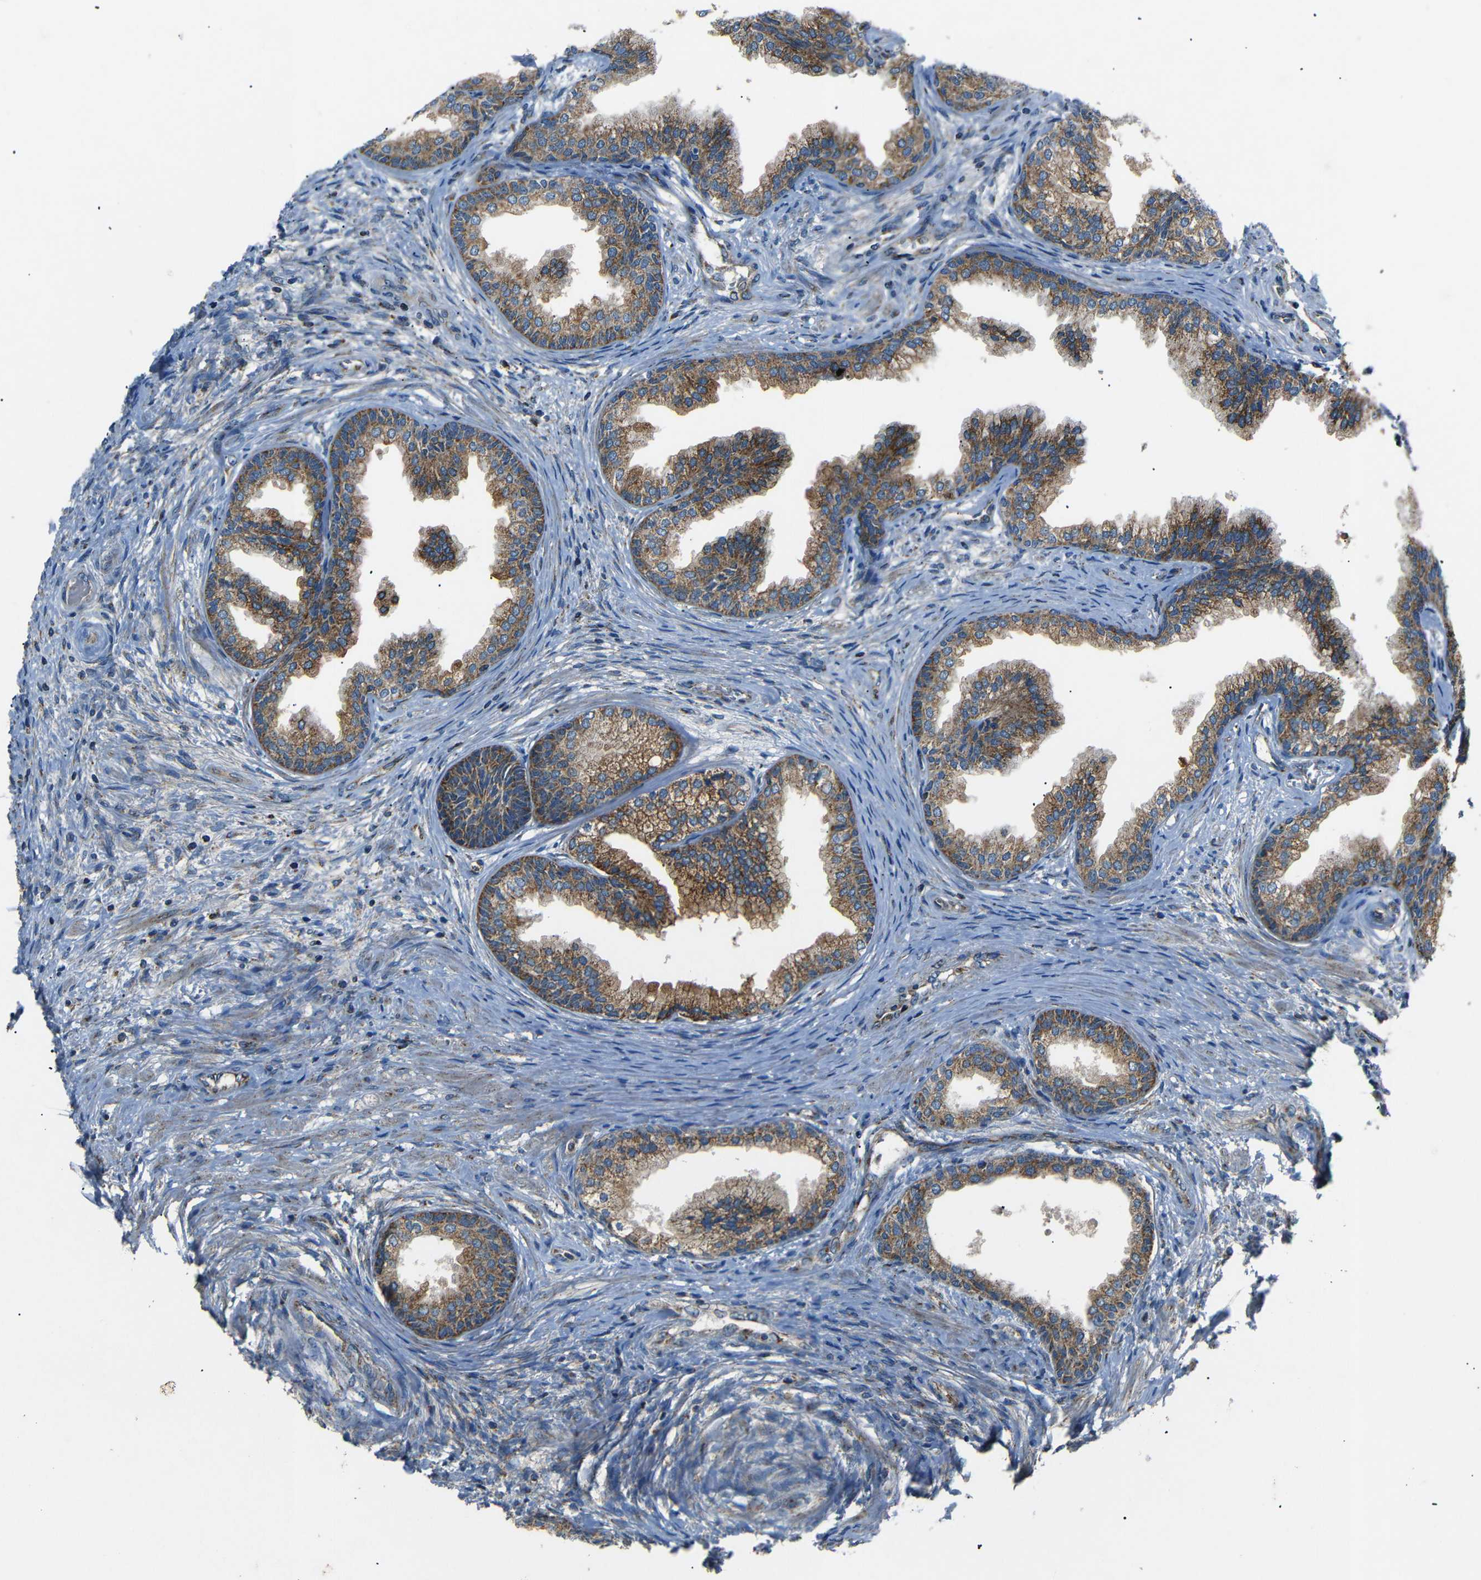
{"staining": {"intensity": "moderate", "quantity": ">75%", "location": "cytoplasmic/membranous"}, "tissue": "prostate", "cell_type": "Glandular cells", "image_type": "normal", "snomed": [{"axis": "morphology", "description": "Normal tissue, NOS"}, {"axis": "topography", "description": "Prostate"}], "caption": "Prostate stained with DAB (3,3'-diaminobenzidine) IHC shows medium levels of moderate cytoplasmic/membranous expression in approximately >75% of glandular cells.", "gene": "NETO2", "patient": {"sex": "male", "age": 76}}